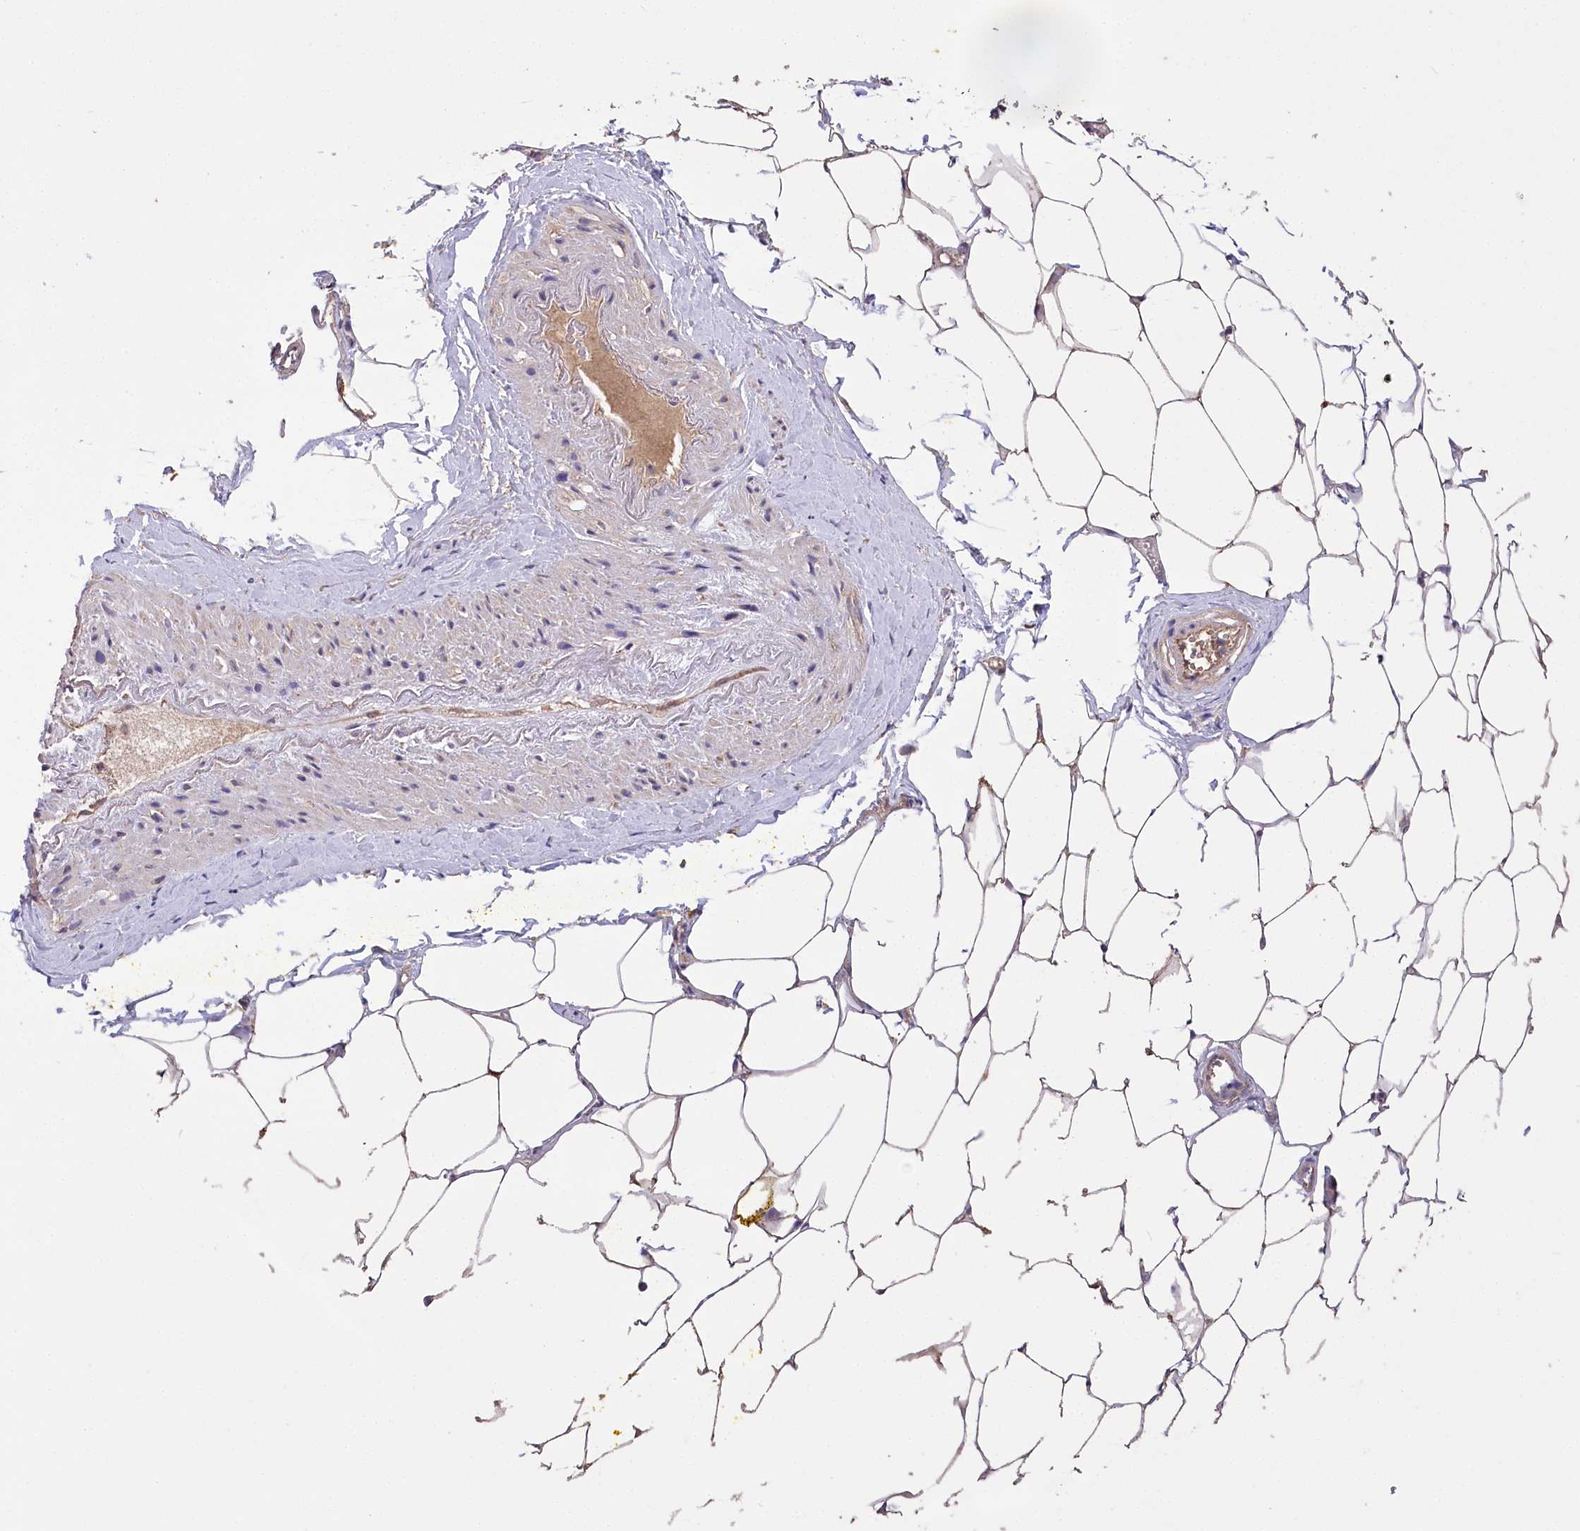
{"staining": {"intensity": "moderate", "quantity": ">75%", "location": "cytoplasmic/membranous"}, "tissue": "adipose tissue", "cell_type": "Adipocytes", "image_type": "normal", "snomed": [{"axis": "morphology", "description": "Normal tissue, NOS"}, {"axis": "morphology", "description": "Adenocarcinoma, Low grade"}, {"axis": "topography", "description": "Prostate"}, {"axis": "topography", "description": "Peripheral nerve tissue"}], "caption": "About >75% of adipocytes in unremarkable adipose tissue show moderate cytoplasmic/membranous protein expression as visualized by brown immunohistochemical staining.", "gene": "PRSS53", "patient": {"sex": "male", "age": 63}}